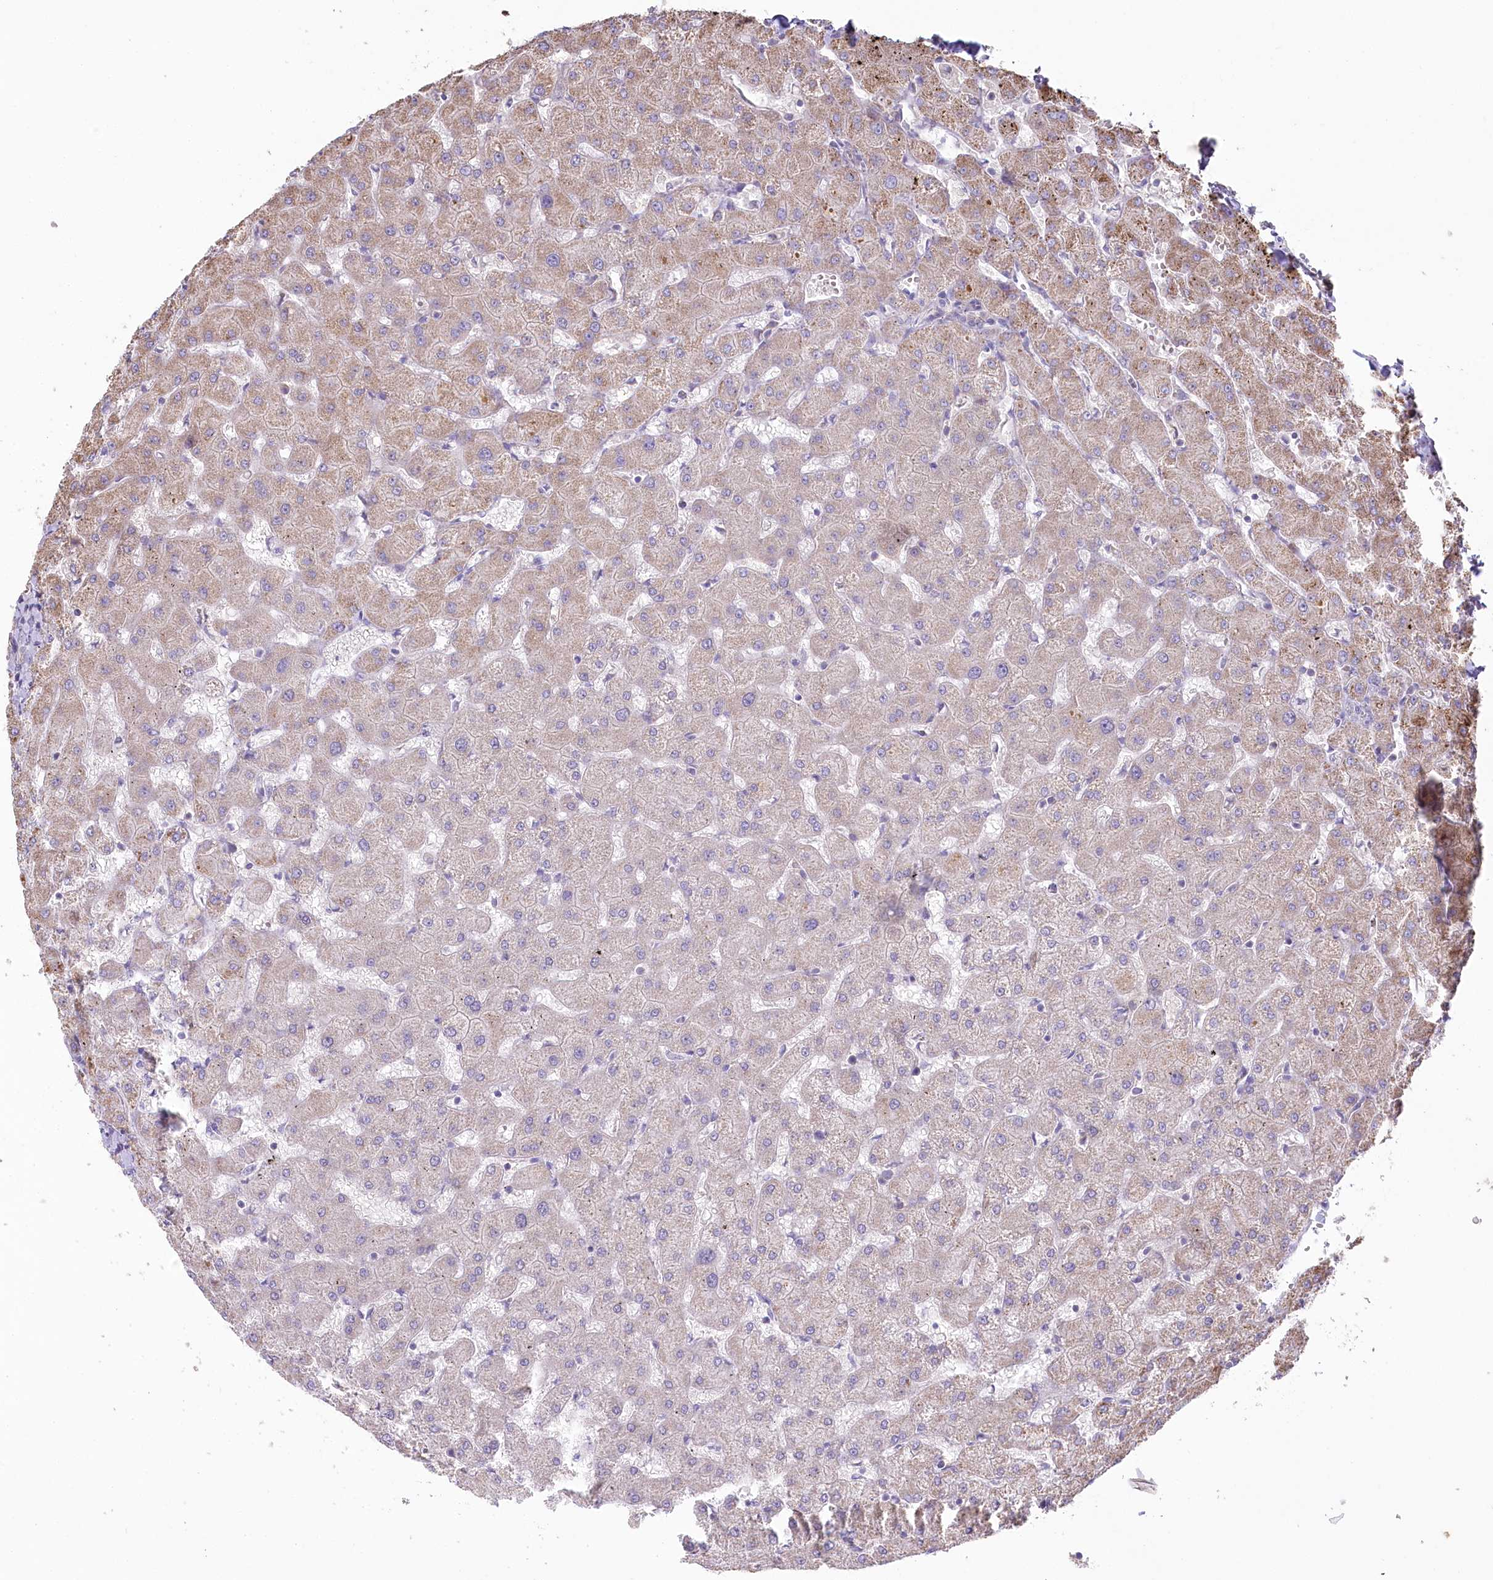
{"staining": {"intensity": "negative", "quantity": "none", "location": "none"}, "tissue": "liver", "cell_type": "Cholangiocytes", "image_type": "normal", "snomed": [{"axis": "morphology", "description": "Normal tissue, NOS"}, {"axis": "topography", "description": "Liver"}], "caption": "The micrograph exhibits no staining of cholangiocytes in normal liver.", "gene": "SLC6A11", "patient": {"sex": "female", "age": 63}}